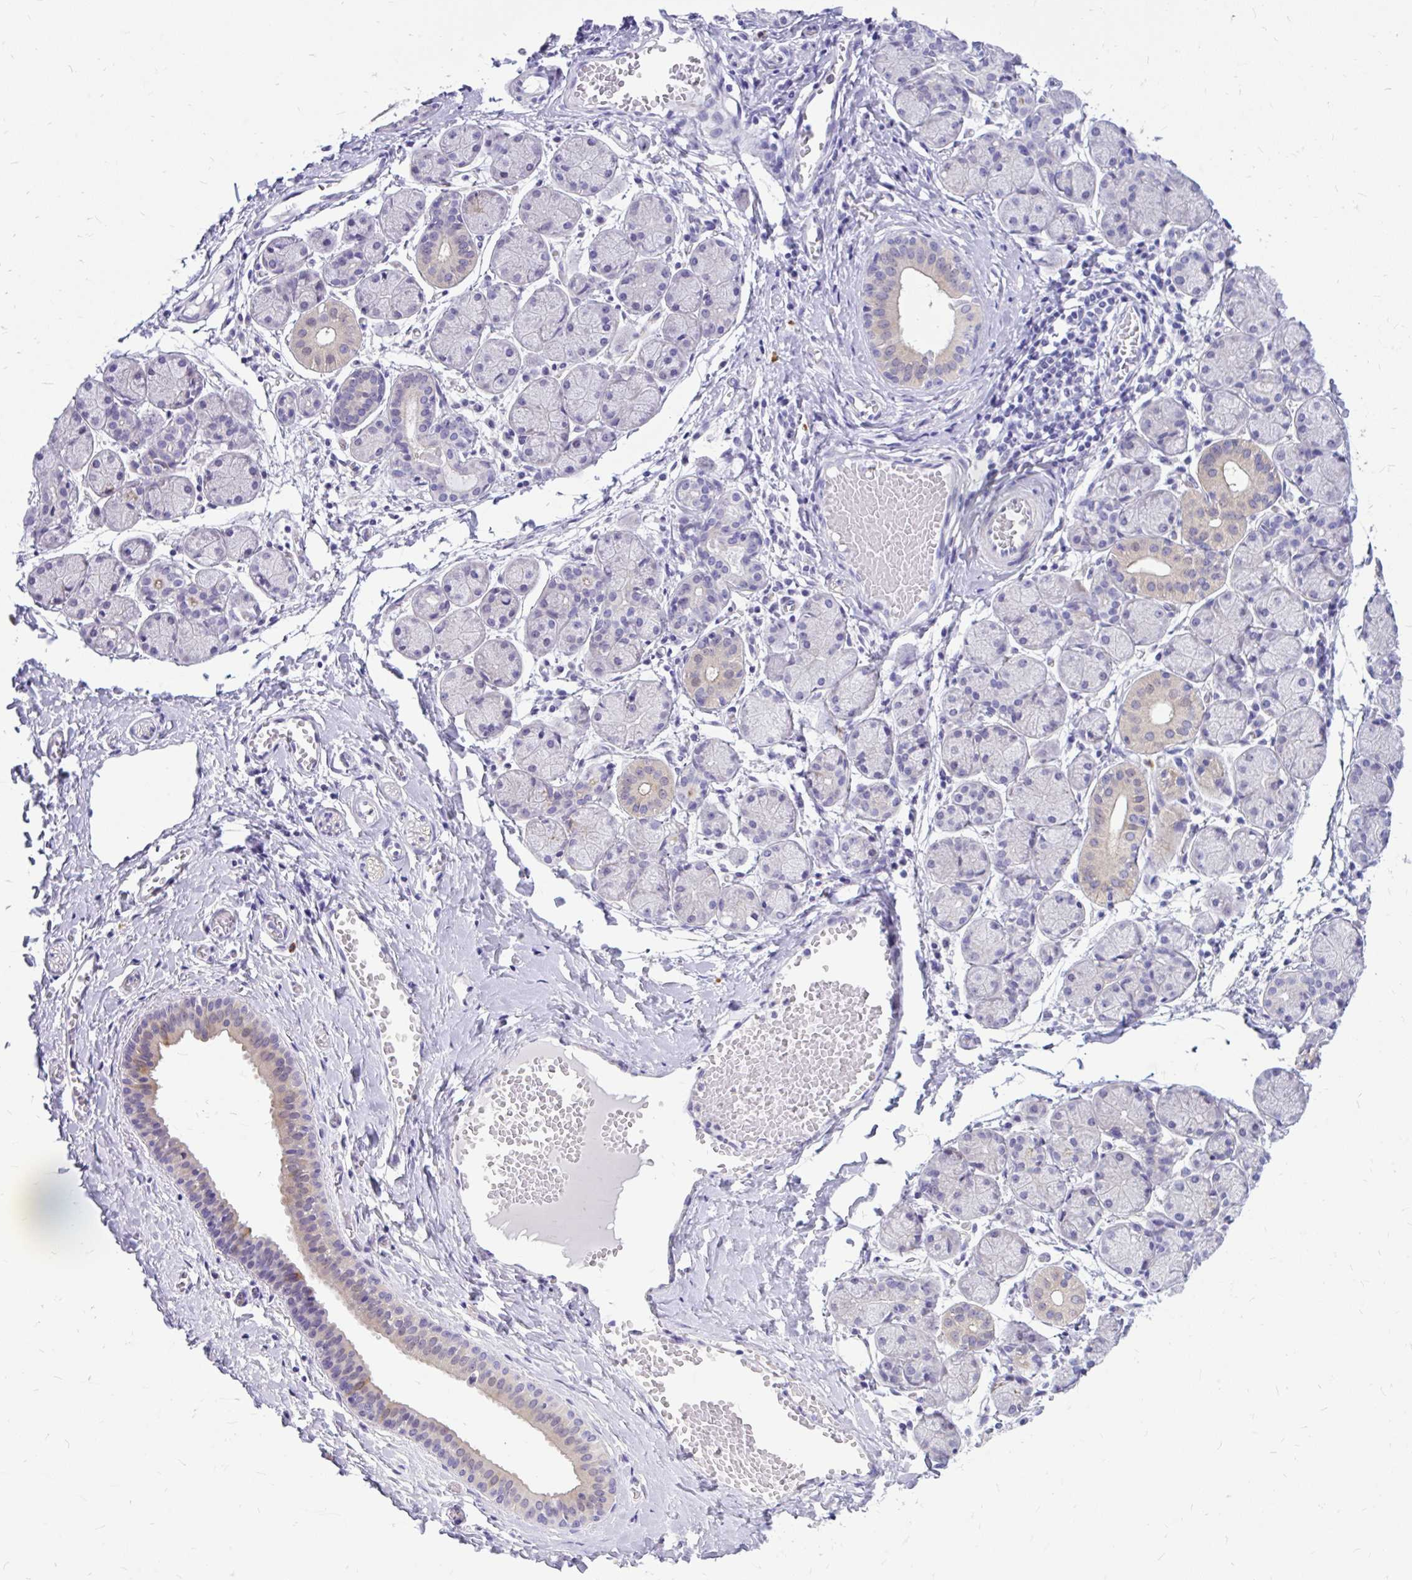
{"staining": {"intensity": "weak", "quantity": "<25%", "location": "cytoplasmic/membranous"}, "tissue": "salivary gland", "cell_type": "Glandular cells", "image_type": "normal", "snomed": [{"axis": "morphology", "description": "Normal tissue, NOS"}, {"axis": "topography", "description": "Salivary gland"}], "caption": "Salivary gland stained for a protein using immunohistochemistry (IHC) exhibits no staining glandular cells.", "gene": "MAP1LC3A", "patient": {"sex": "female", "age": 24}}